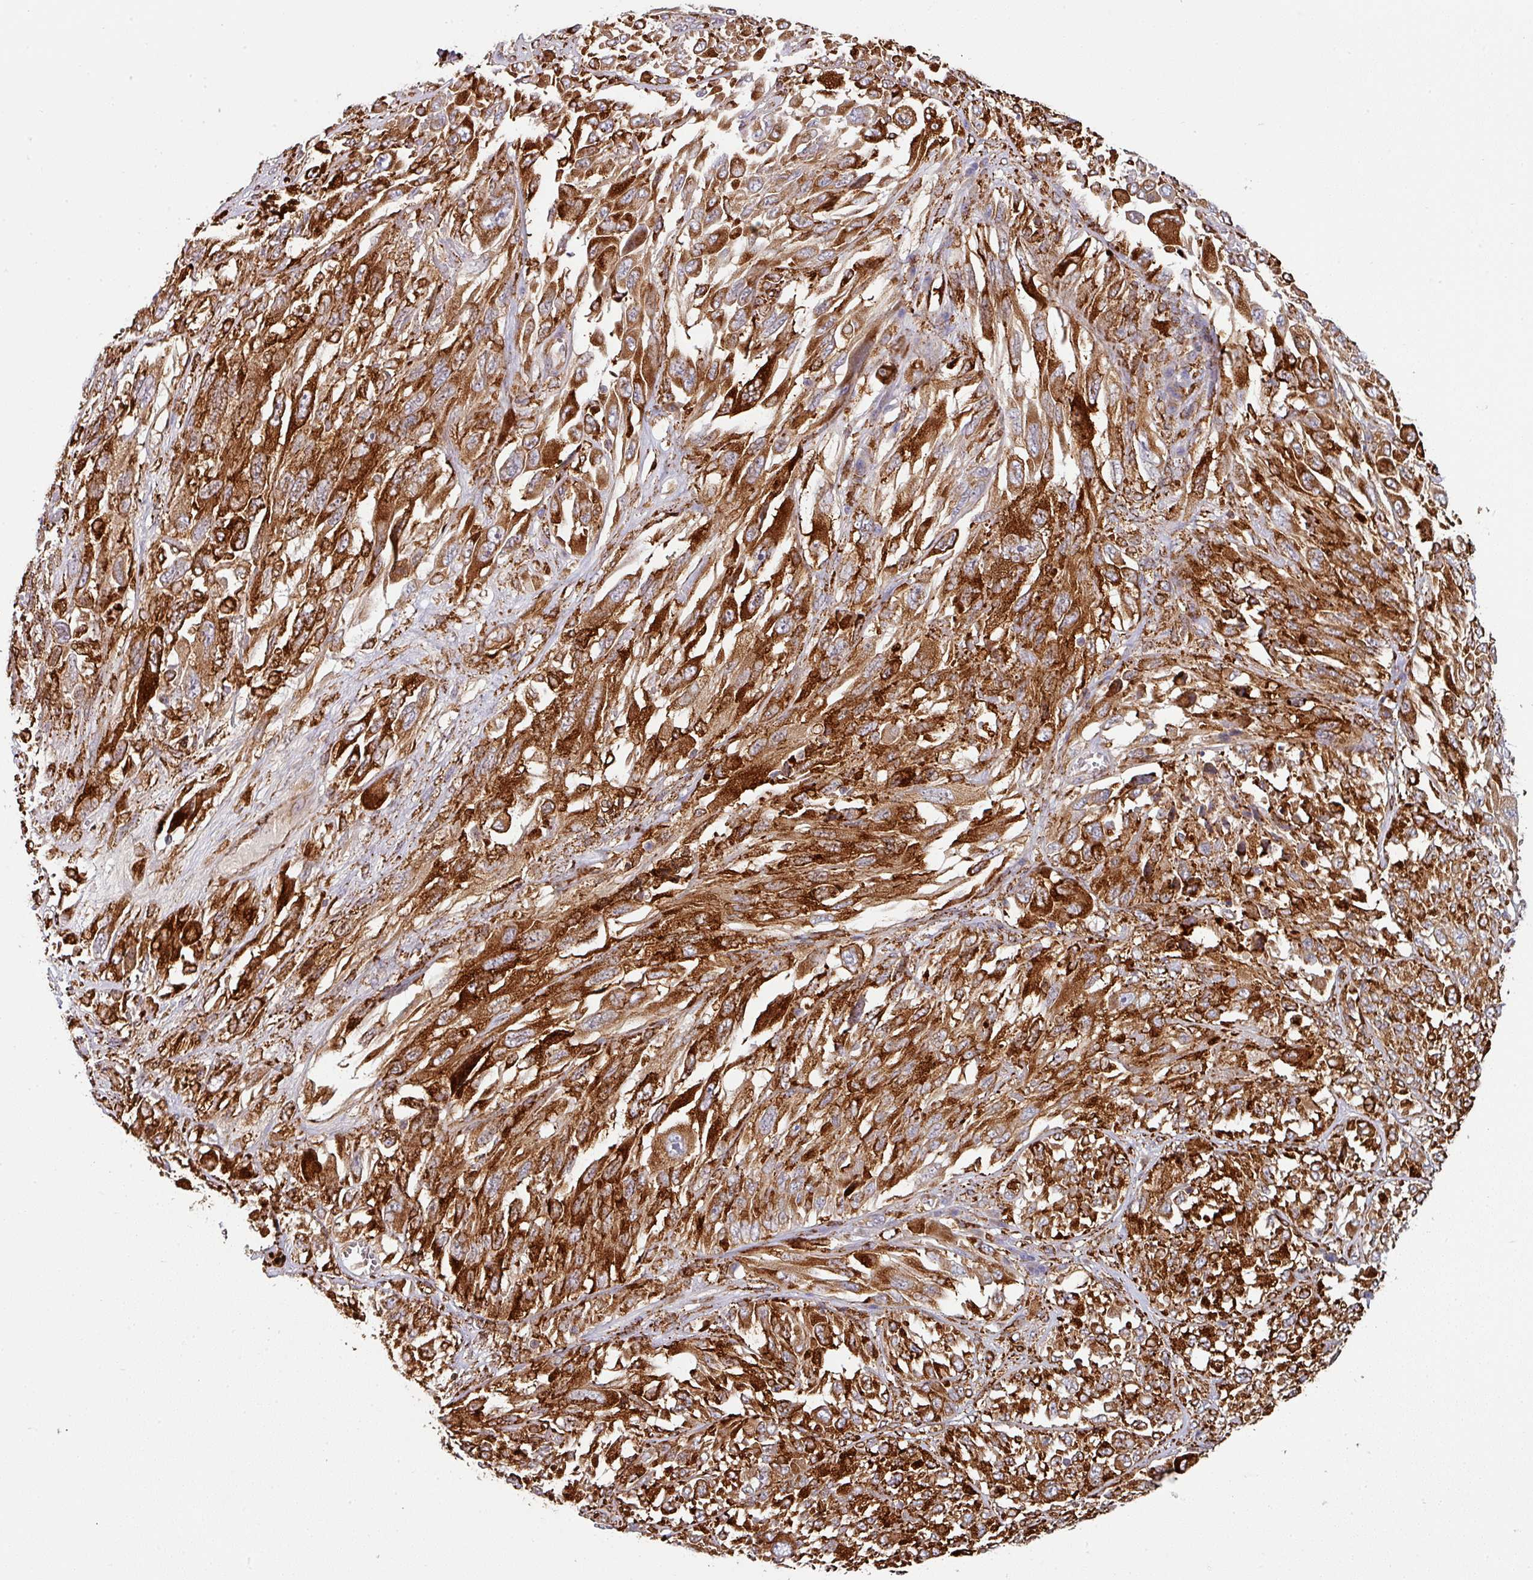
{"staining": {"intensity": "strong", "quantity": ">75%", "location": "cytoplasmic/membranous"}, "tissue": "melanoma", "cell_type": "Tumor cells", "image_type": "cancer", "snomed": [{"axis": "morphology", "description": "Malignant melanoma, NOS"}, {"axis": "topography", "description": "Skin"}], "caption": "Protein staining of melanoma tissue shows strong cytoplasmic/membranous expression in approximately >75% of tumor cells. (DAB (3,3'-diaminobenzidine) = brown stain, brightfield microscopy at high magnification).", "gene": "ZNF268", "patient": {"sex": "female", "age": 91}}